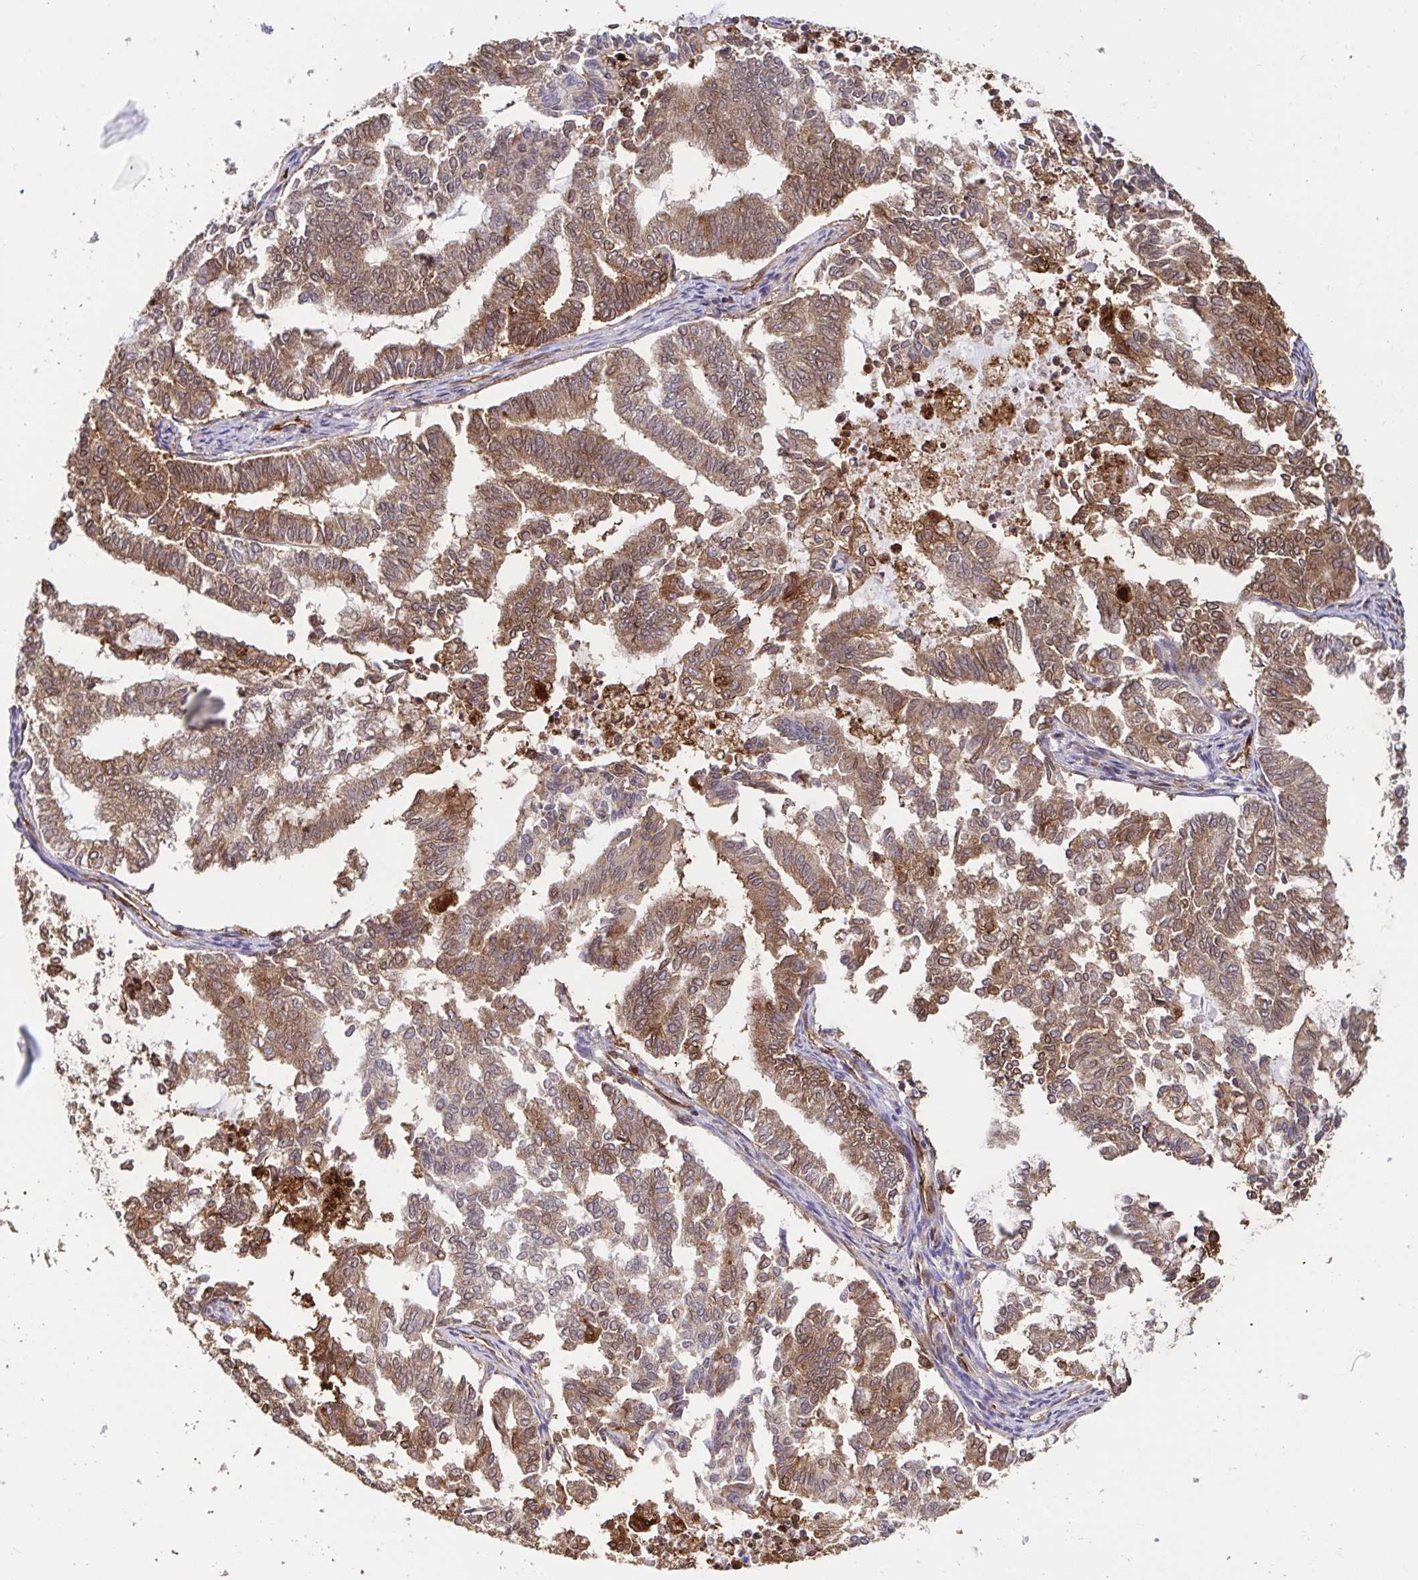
{"staining": {"intensity": "moderate", "quantity": ">75%", "location": "cytoplasmic/membranous"}, "tissue": "endometrial cancer", "cell_type": "Tumor cells", "image_type": "cancer", "snomed": [{"axis": "morphology", "description": "Adenocarcinoma, NOS"}, {"axis": "topography", "description": "Endometrium"}], "caption": "IHC staining of endometrial cancer, which exhibits medium levels of moderate cytoplasmic/membranous staining in about >75% of tumor cells indicating moderate cytoplasmic/membranous protein expression. The staining was performed using DAB (3,3'-diaminobenzidine) (brown) for protein detection and nuclei were counterstained in hematoxylin (blue).", "gene": "ANXA2", "patient": {"sex": "female", "age": 79}}